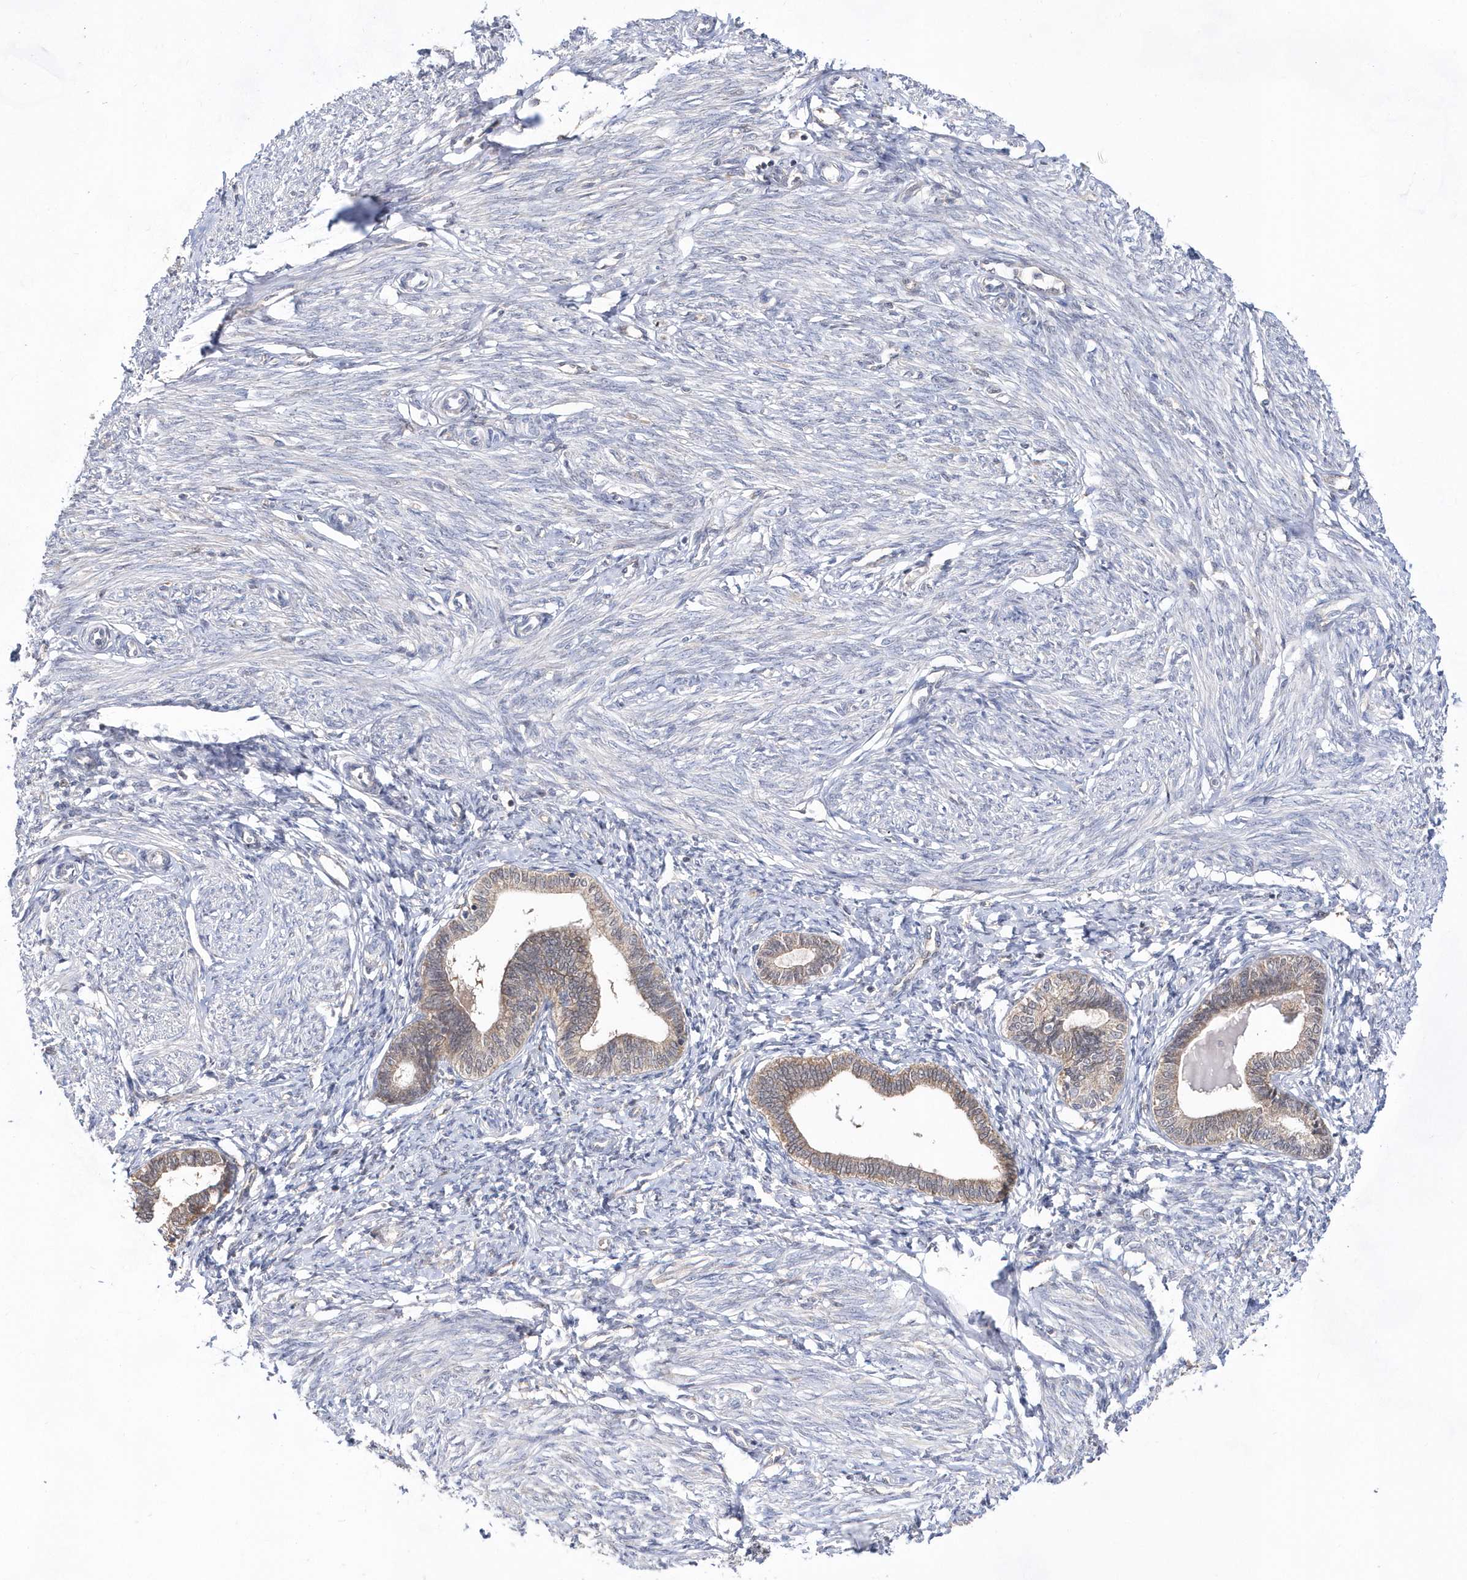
{"staining": {"intensity": "negative", "quantity": "none", "location": "none"}, "tissue": "endometrium", "cell_type": "Cells in endometrial stroma", "image_type": "normal", "snomed": [{"axis": "morphology", "description": "Normal tissue, NOS"}, {"axis": "topography", "description": "Endometrium"}], "caption": "Cells in endometrial stroma show no significant staining in normal endometrium. (DAB immunohistochemistry (IHC) with hematoxylin counter stain).", "gene": "BDH2", "patient": {"sex": "female", "age": 72}}